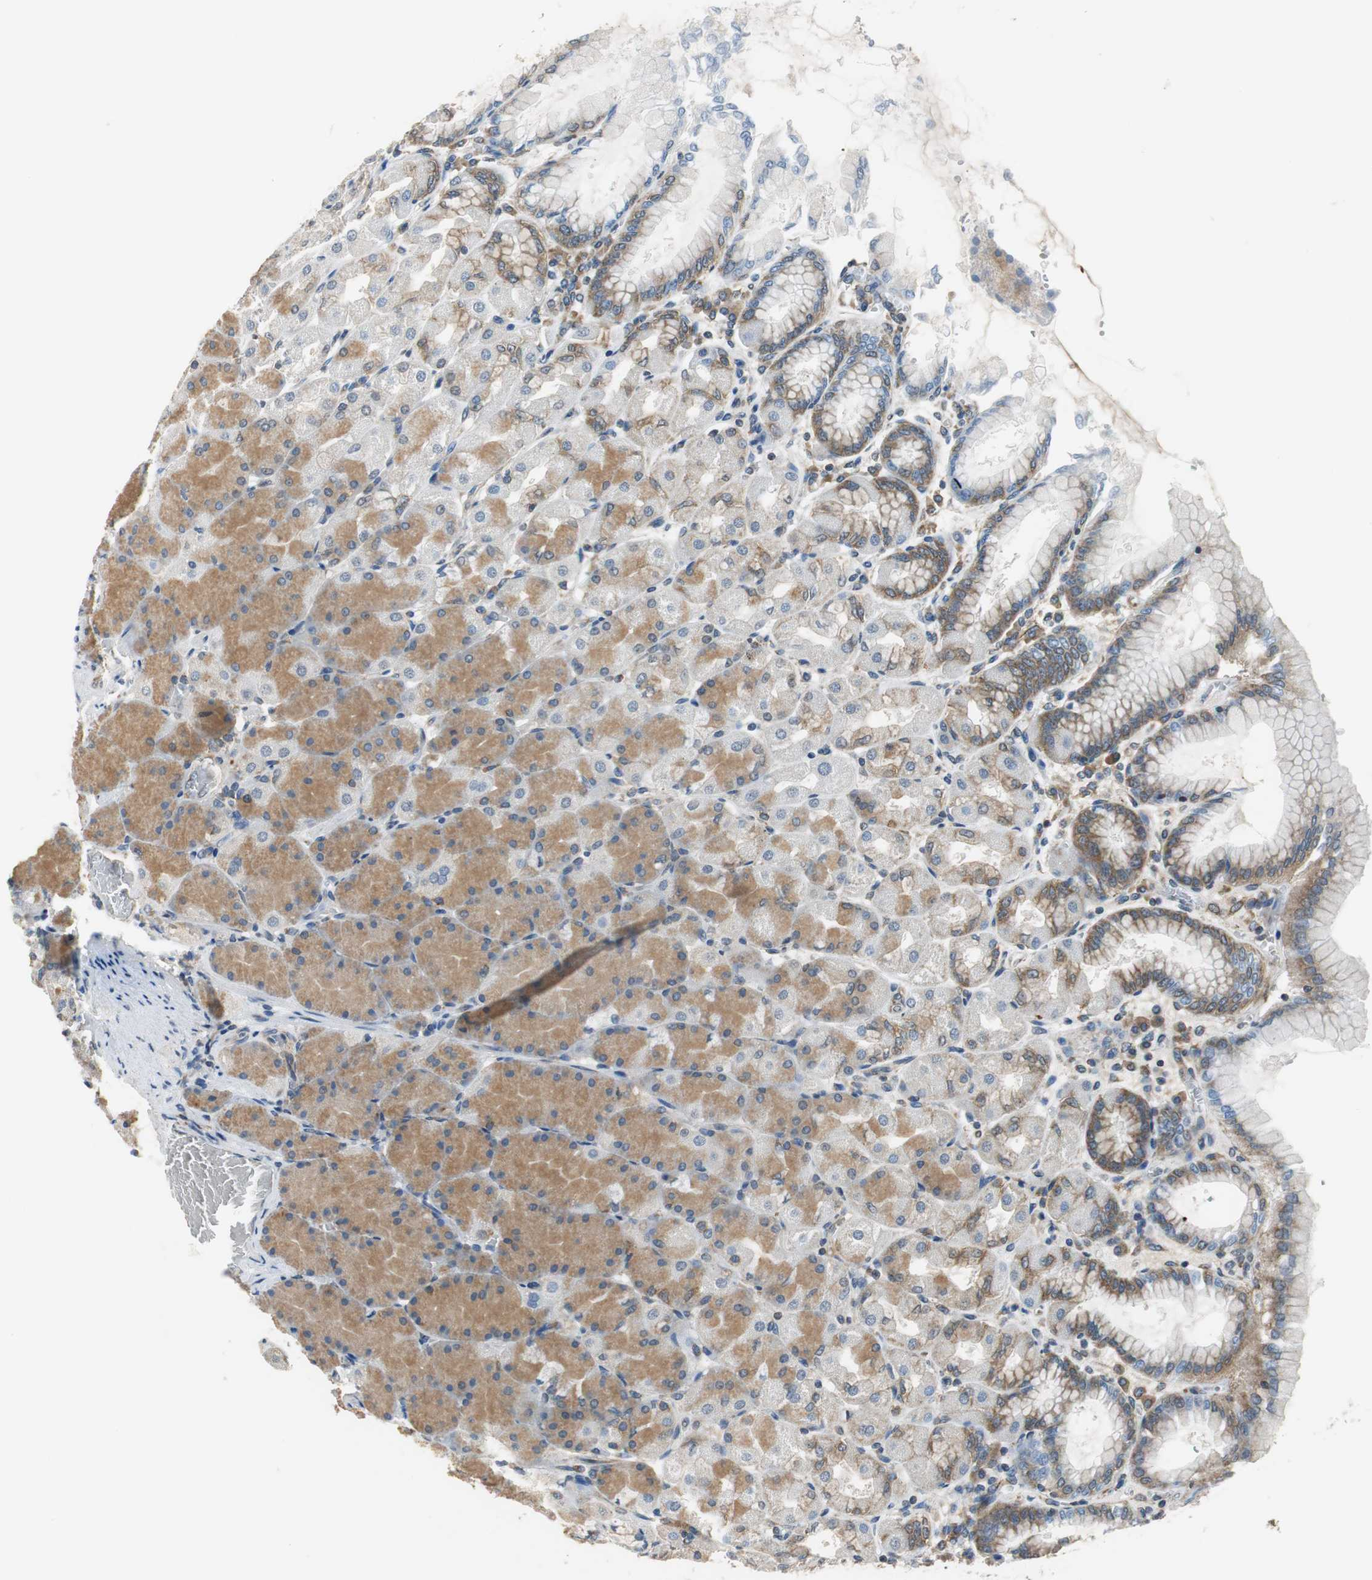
{"staining": {"intensity": "moderate", "quantity": ">75%", "location": "cytoplasmic/membranous"}, "tissue": "stomach", "cell_type": "Glandular cells", "image_type": "normal", "snomed": [{"axis": "morphology", "description": "Normal tissue, NOS"}, {"axis": "topography", "description": "Stomach, upper"}], "caption": "High-power microscopy captured an immunohistochemistry image of benign stomach, revealing moderate cytoplasmic/membranous expression in about >75% of glandular cells.", "gene": "CNOT3", "patient": {"sex": "female", "age": 56}}